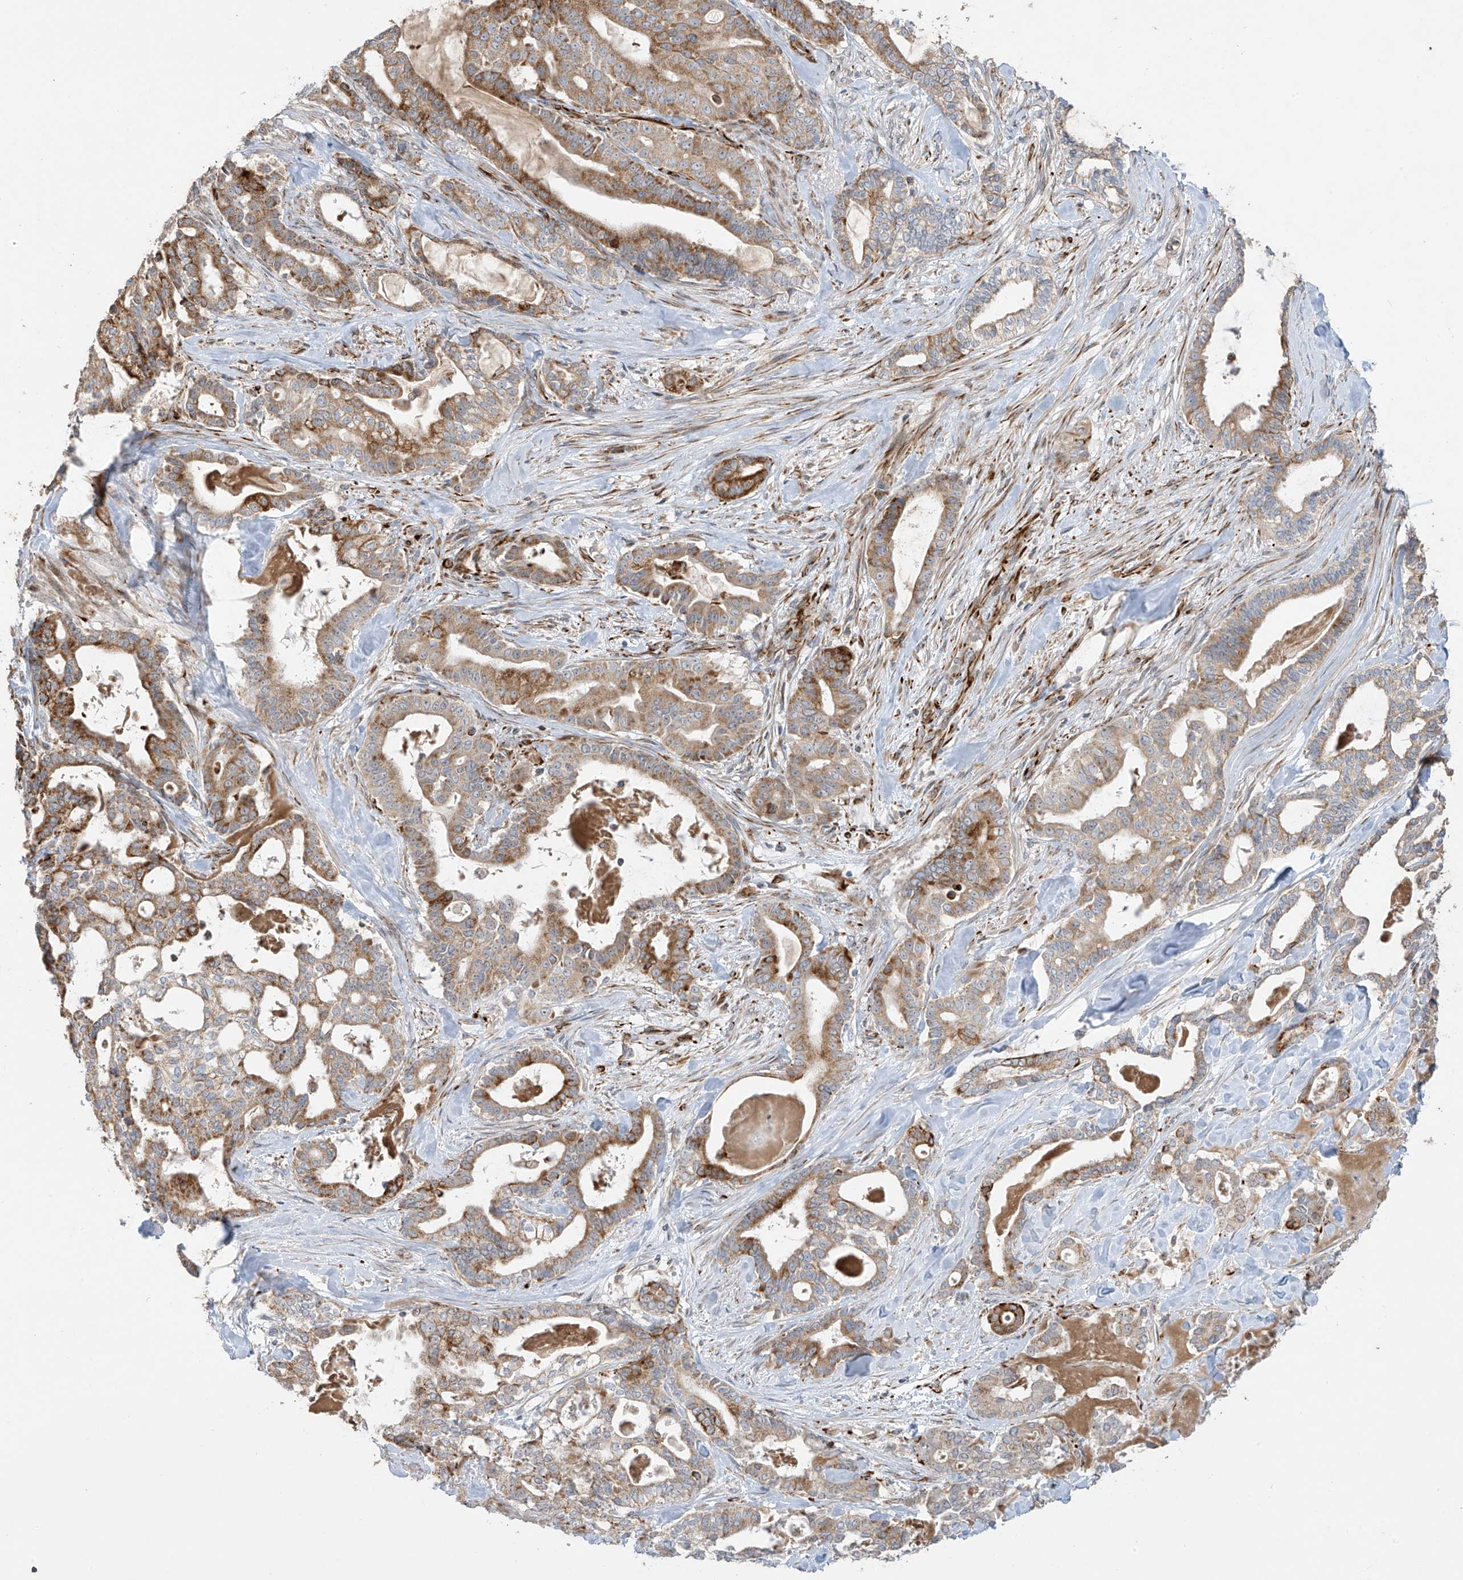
{"staining": {"intensity": "moderate", "quantity": ">75%", "location": "cytoplasmic/membranous"}, "tissue": "pancreatic cancer", "cell_type": "Tumor cells", "image_type": "cancer", "snomed": [{"axis": "morphology", "description": "Adenocarcinoma, NOS"}, {"axis": "topography", "description": "Pancreas"}], "caption": "Tumor cells display medium levels of moderate cytoplasmic/membranous positivity in about >75% of cells in human pancreatic cancer.", "gene": "DCDC2", "patient": {"sex": "male", "age": 63}}